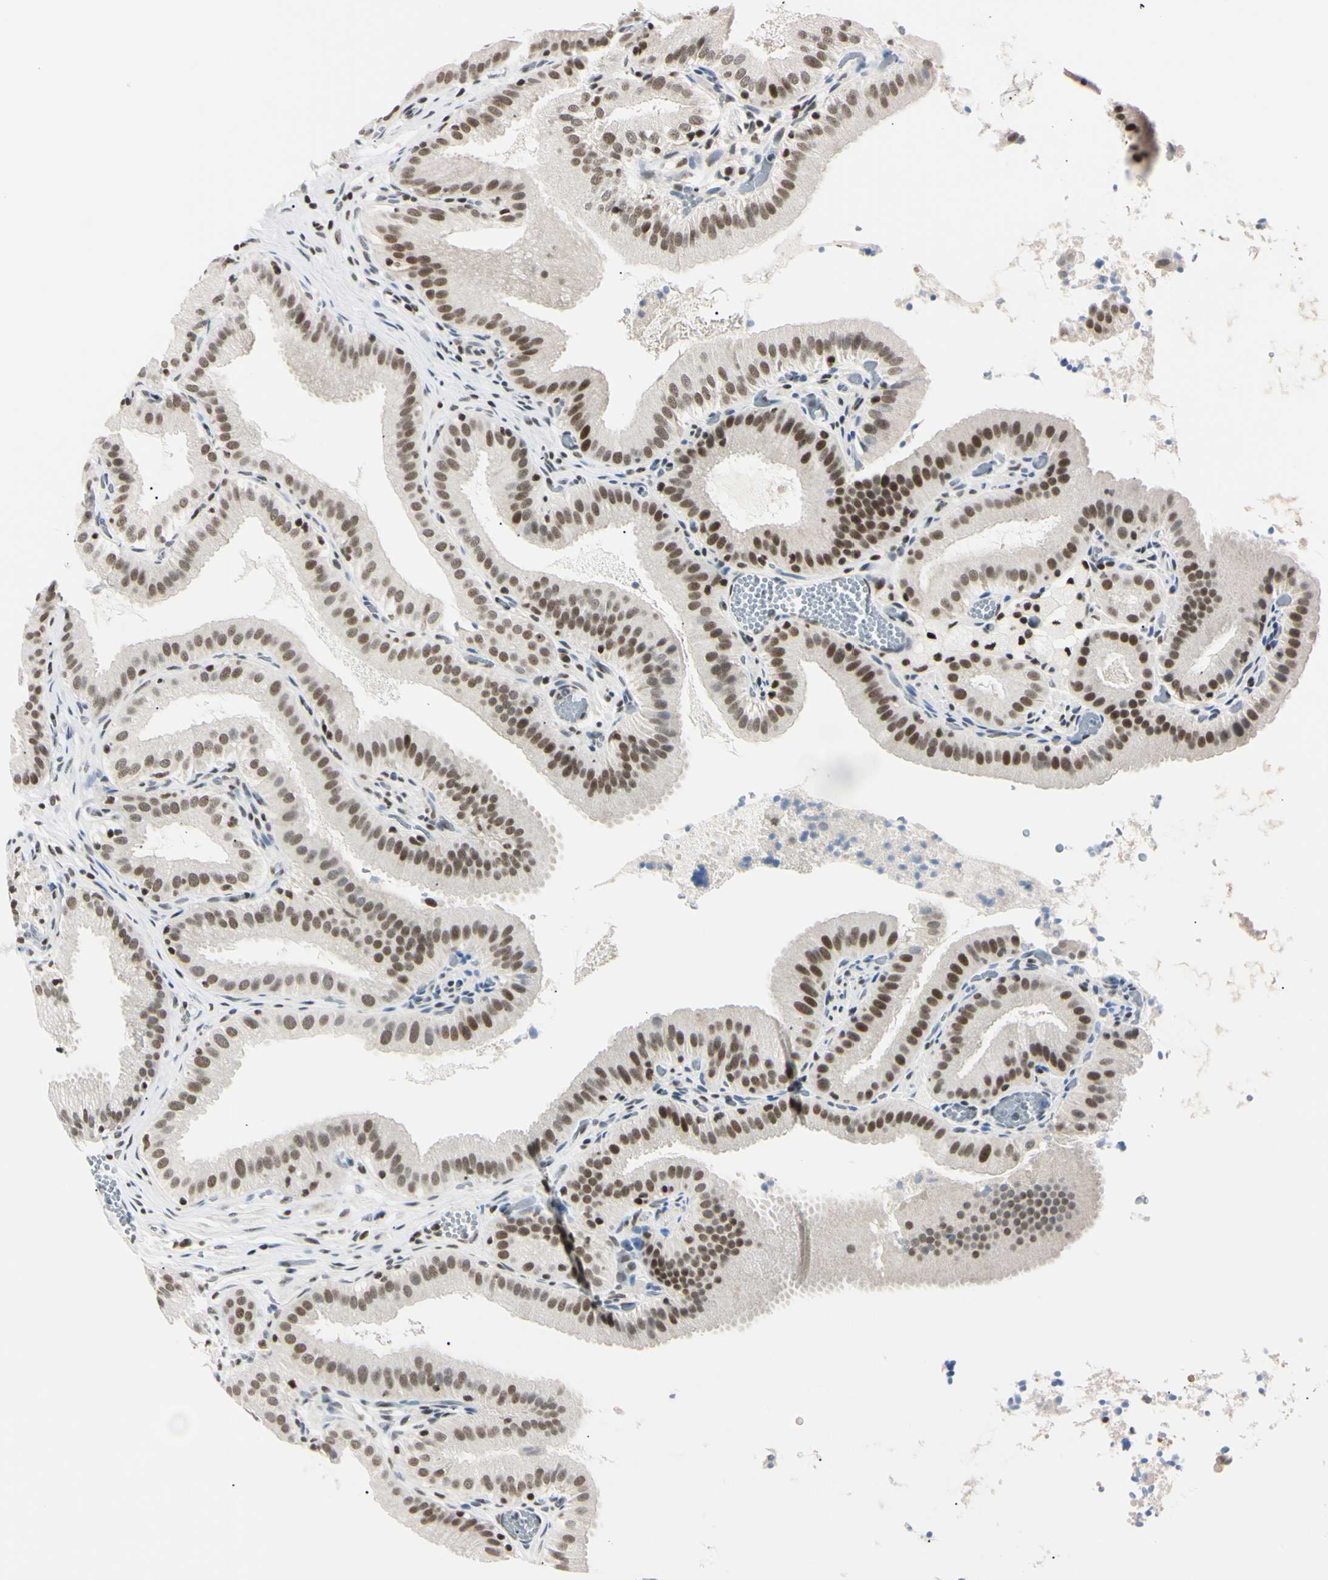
{"staining": {"intensity": "moderate", "quantity": ">75%", "location": "nuclear"}, "tissue": "gallbladder", "cell_type": "Glandular cells", "image_type": "normal", "snomed": [{"axis": "morphology", "description": "Normal tissue, NOS"}, {"axis": "topography", "description": "Gallbladder"}], "caption": "A photomicrograph of gallbladder stained for a protein demonstrates moderate nuclear brown staining in glandular cells. The protein is stained brown, and the nuclei are stained in blue (DAB (3,3'-diaminobenzidine) IHC with brightfield microscopy, high magnification).", "gene": "C1orf174", "patient": {"sex": "male", "age": 54}}